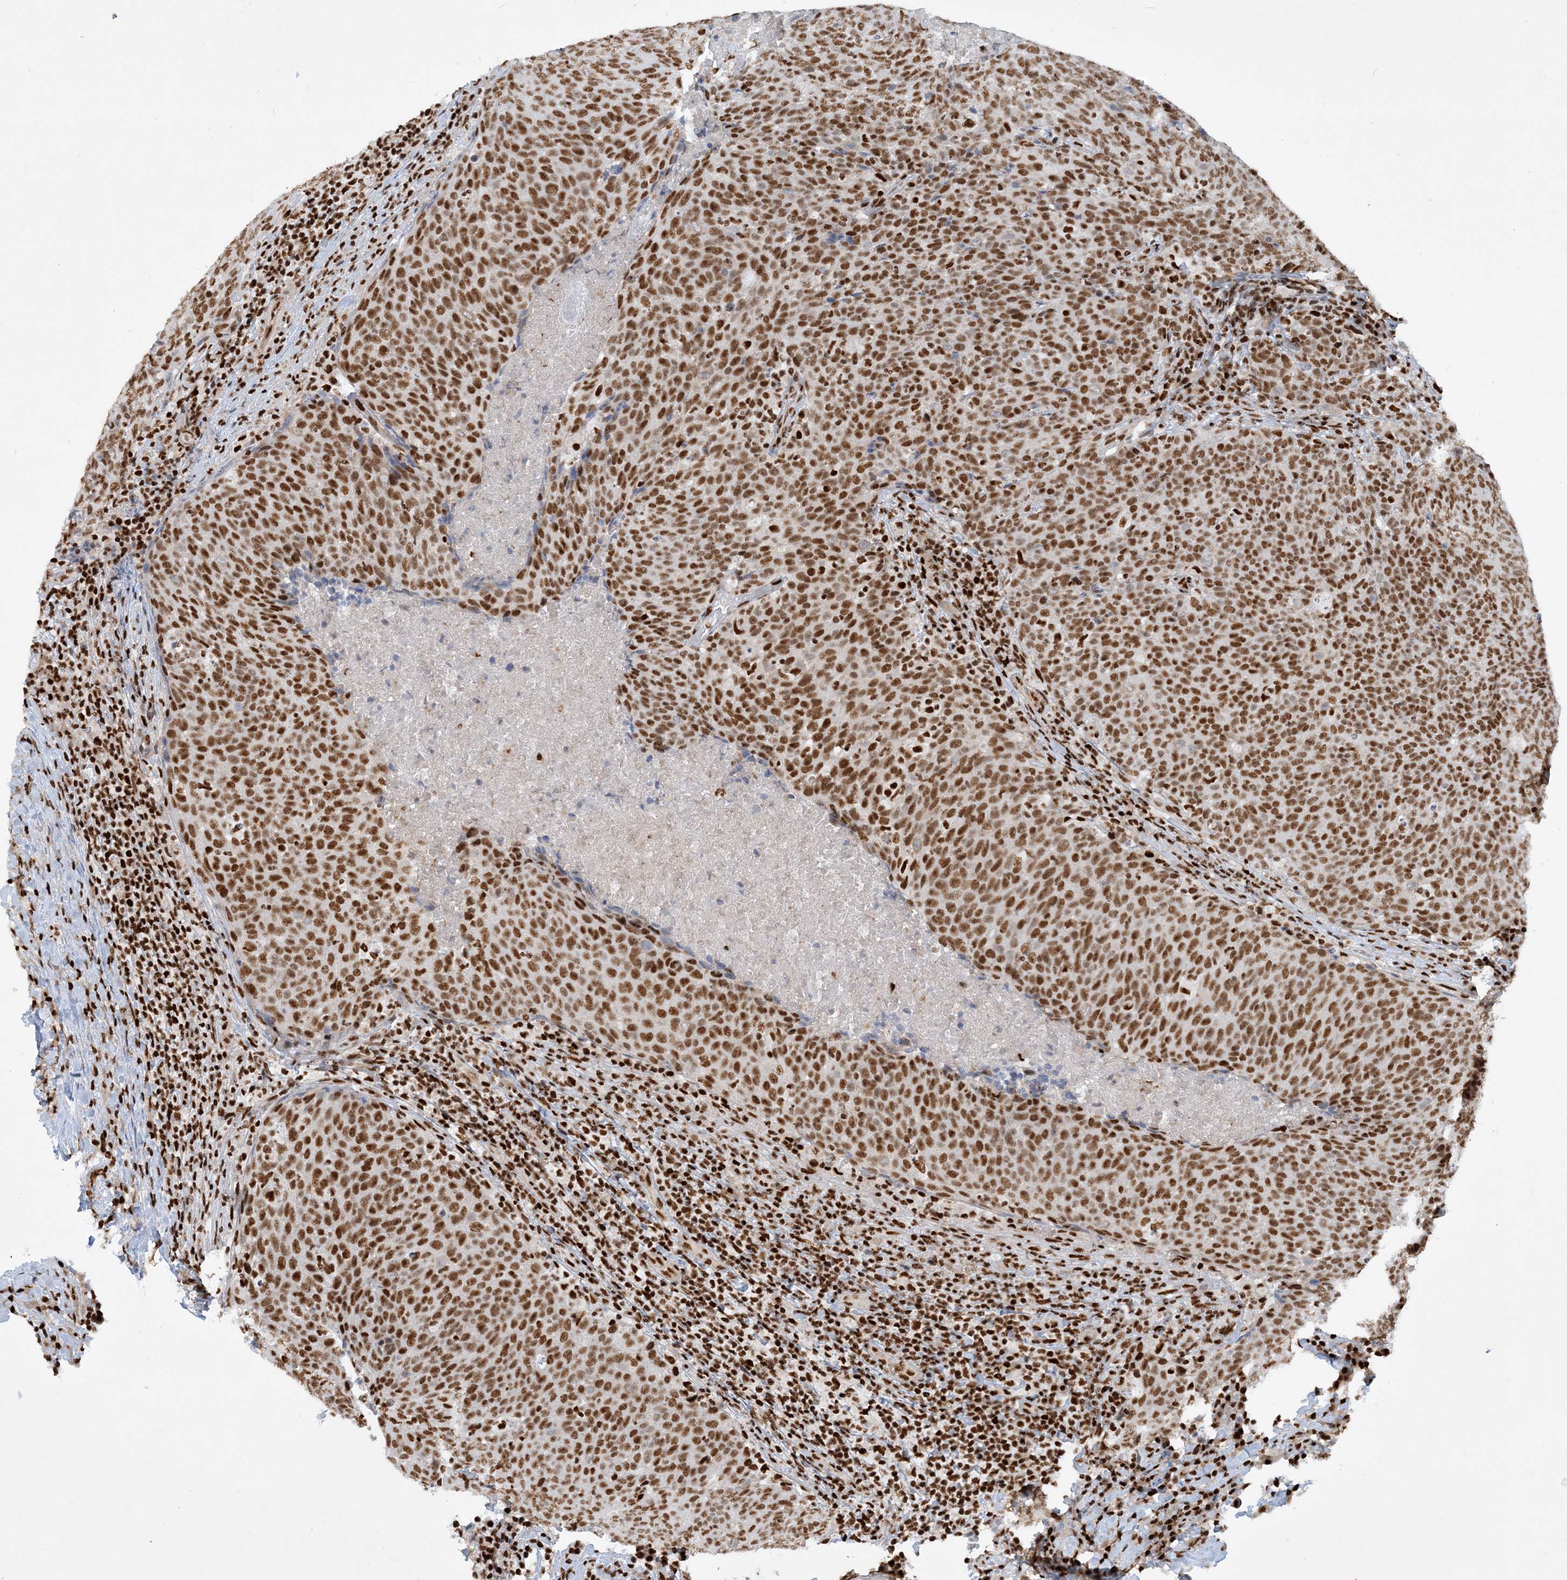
{"staining": {"intensity": "moderate", "quantity": ">75%", "location": "nuclear"}, "tissue": "head and neck cancer", "cell_type": "Tumor cells", "image_type": "cancer", "snomed": [{"axis": "morphology", "description": "Squamous cell carcinoma, NOS"}, {"axis": "morphology", "description": "Squamous cell carcinoma, metastatic, NOS"}, {"axis": "topography", "description": "Lymph node"}, {"axis": "topography", "description": "Head-Neck"}], "caption": "The image shows staining of head and neck cancer (squamous cell carcinoma), revealing moderate nuclear protein positivity (brown color) within tumor cells. Immunohistochemistry (ihc) stains the protein of interest in brown and the nuclei are stained blue.", "gene": "DELE1", "patient": {"sex": "male", "age": 62}}